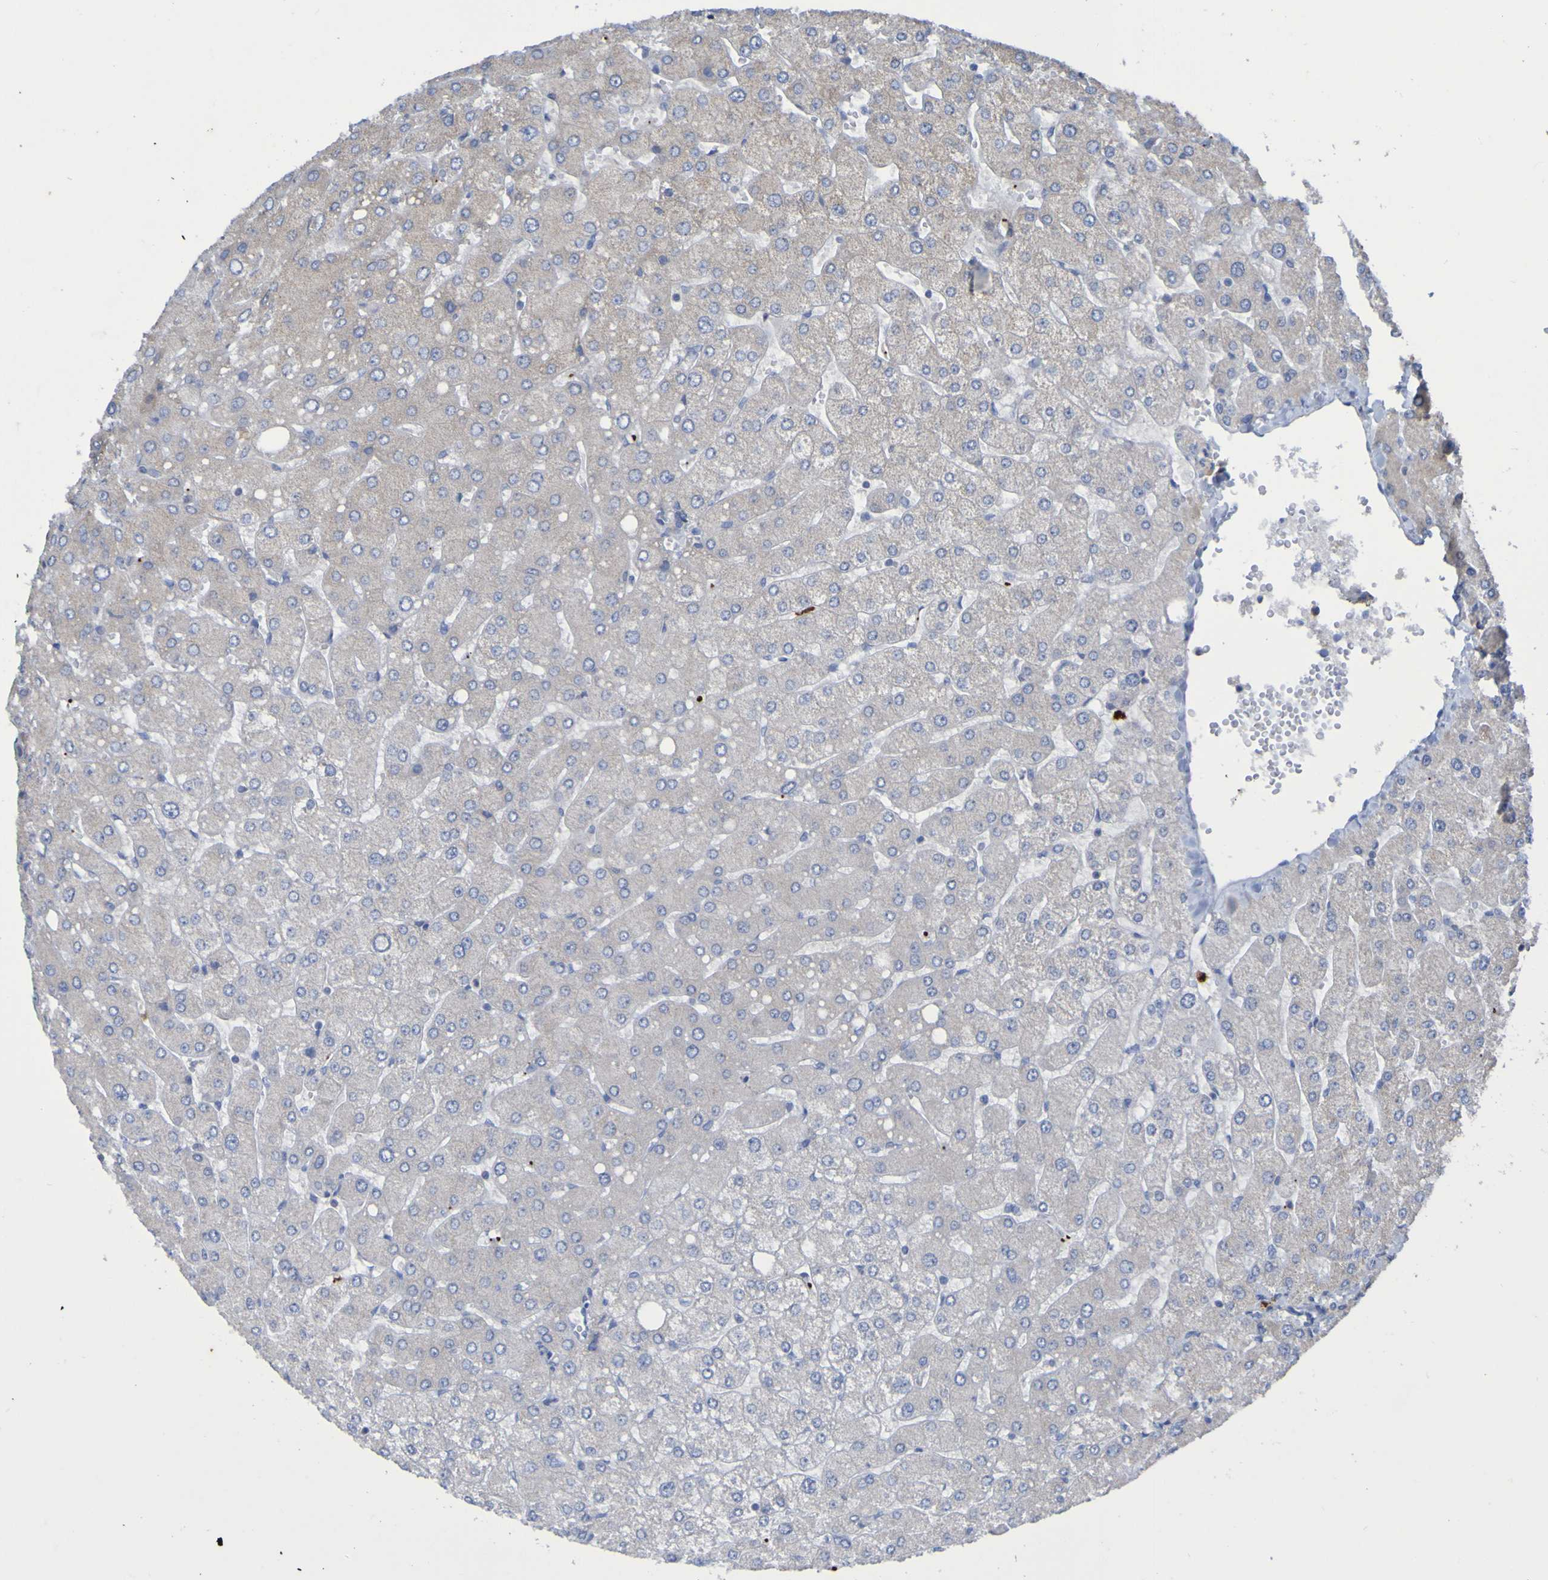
{"staining": {"intensity": "negative", "quantity": "none", "location": "none"}, "tissue": "liver", "cell_type": "Cholangiocytes", "image_type": "normal", "snomed": [{"axis": "morphology", "description": "Normal tissue, NOS"}, {"axis": "topography", "description": "Liver"}], "caption": "High power microscopy histopathology image of an immunohistochemistry histopathology image of normal liver, revealing no significant staining in cholangiocytes. The staining was performed using DAB to visualize the protein expression in brown, while the nuclei were stained in blue with hematoxylin (Magnification: 20x).", "gene": "C11orf24", "patient": {"sex": "male", "age": 55}}